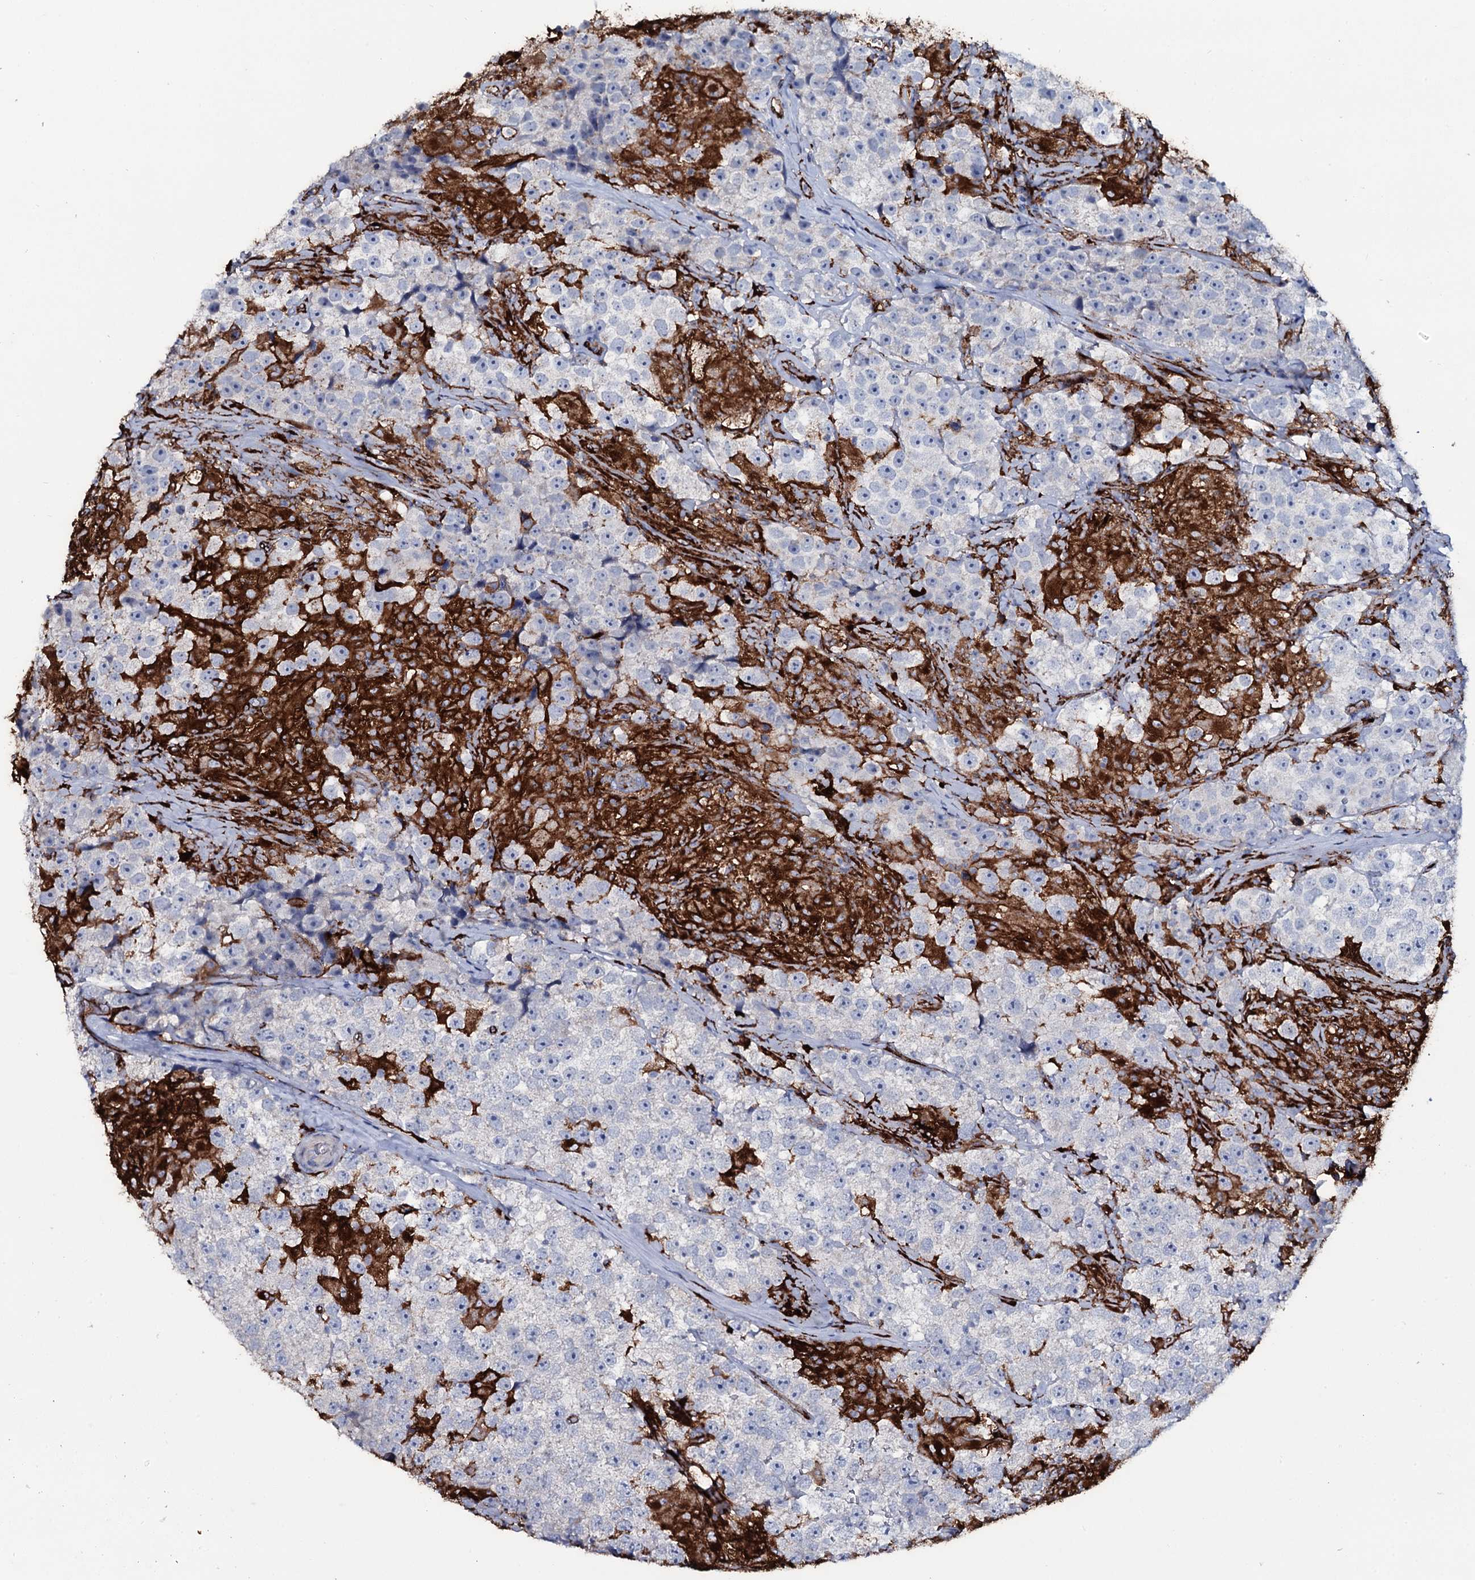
{"staining": {"intensity": "negative", "quantity": "none", "location": "none"}, "tissue": "testis cancer", "cell_type": "Tumor cells", "image_type": "cancer", "snomed": [{"axis": "morphology", "description": "Seminoma, NOS"}, {"axis": "topography", "description": "Testis"}], "caption": "There is no significant positivity in tumor cells of seminoma (testis).", "gene": "OSBPL2", "patient": {"sex": "male", "age": 46}}